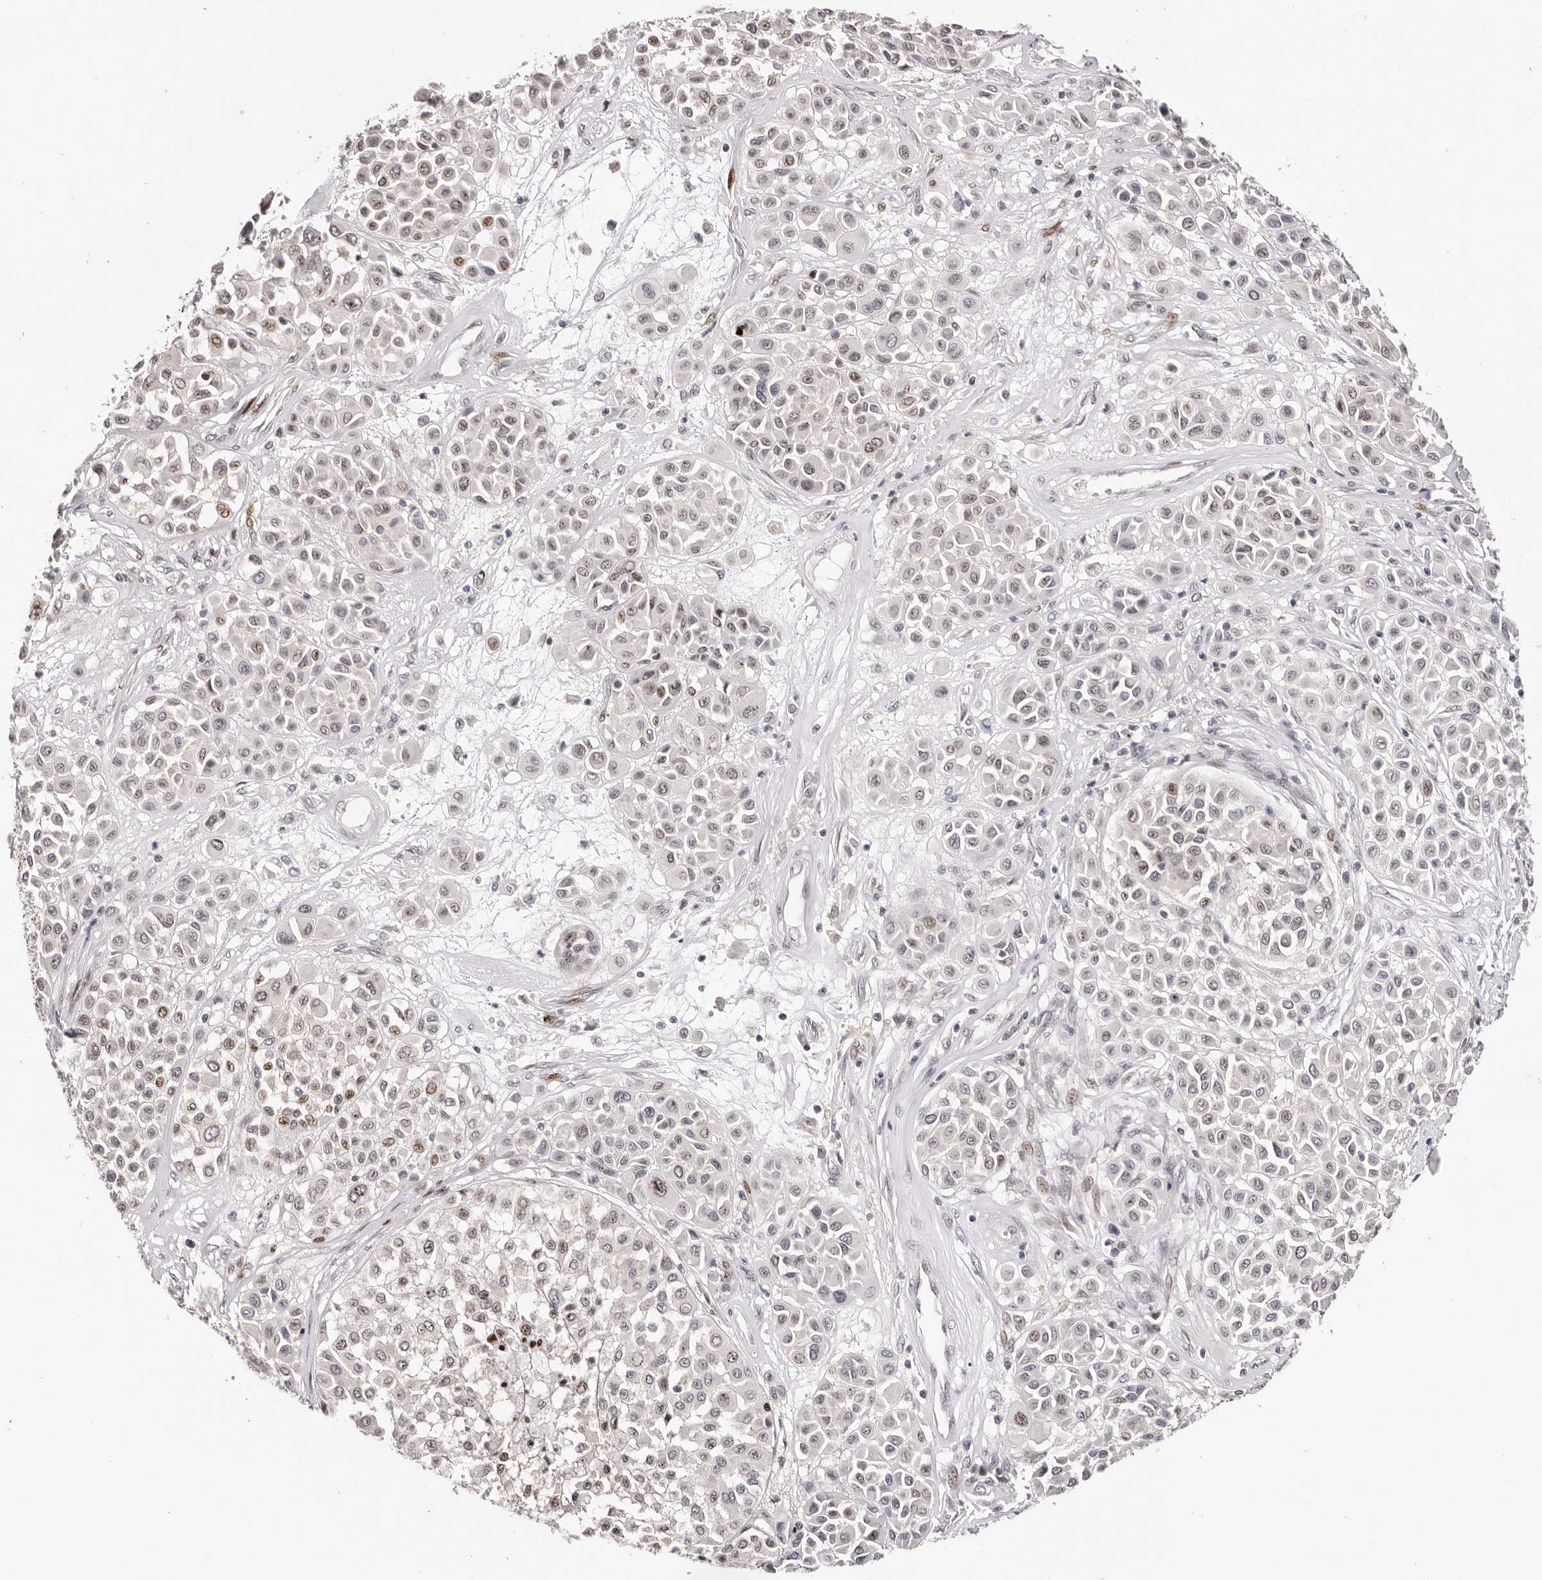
{"staining": {"intensity": "moderate", "quantity": "<25%", "location": "nuclear"}, "tissue": "melanoma", "cell_type": "Tumor cells", "image_type": "cancer", "snomed": [{"axis": "morphology", "description": "Malignant melanoma, Metastatic site"}, {"axis": "topography", "description": "Soft tissue"}], "caption": "Brown immunohistochemical staining in human malignant melanoma (metastatic site) shows moderate nuclear expression in approximately <25% of tumor cells. (DAB (3,3'-diaminobenzidine) = brown stain, brightfield microscopy at high magnification).", "gene": "NUP153", "patient": {"sex": "male", "age": 41}}